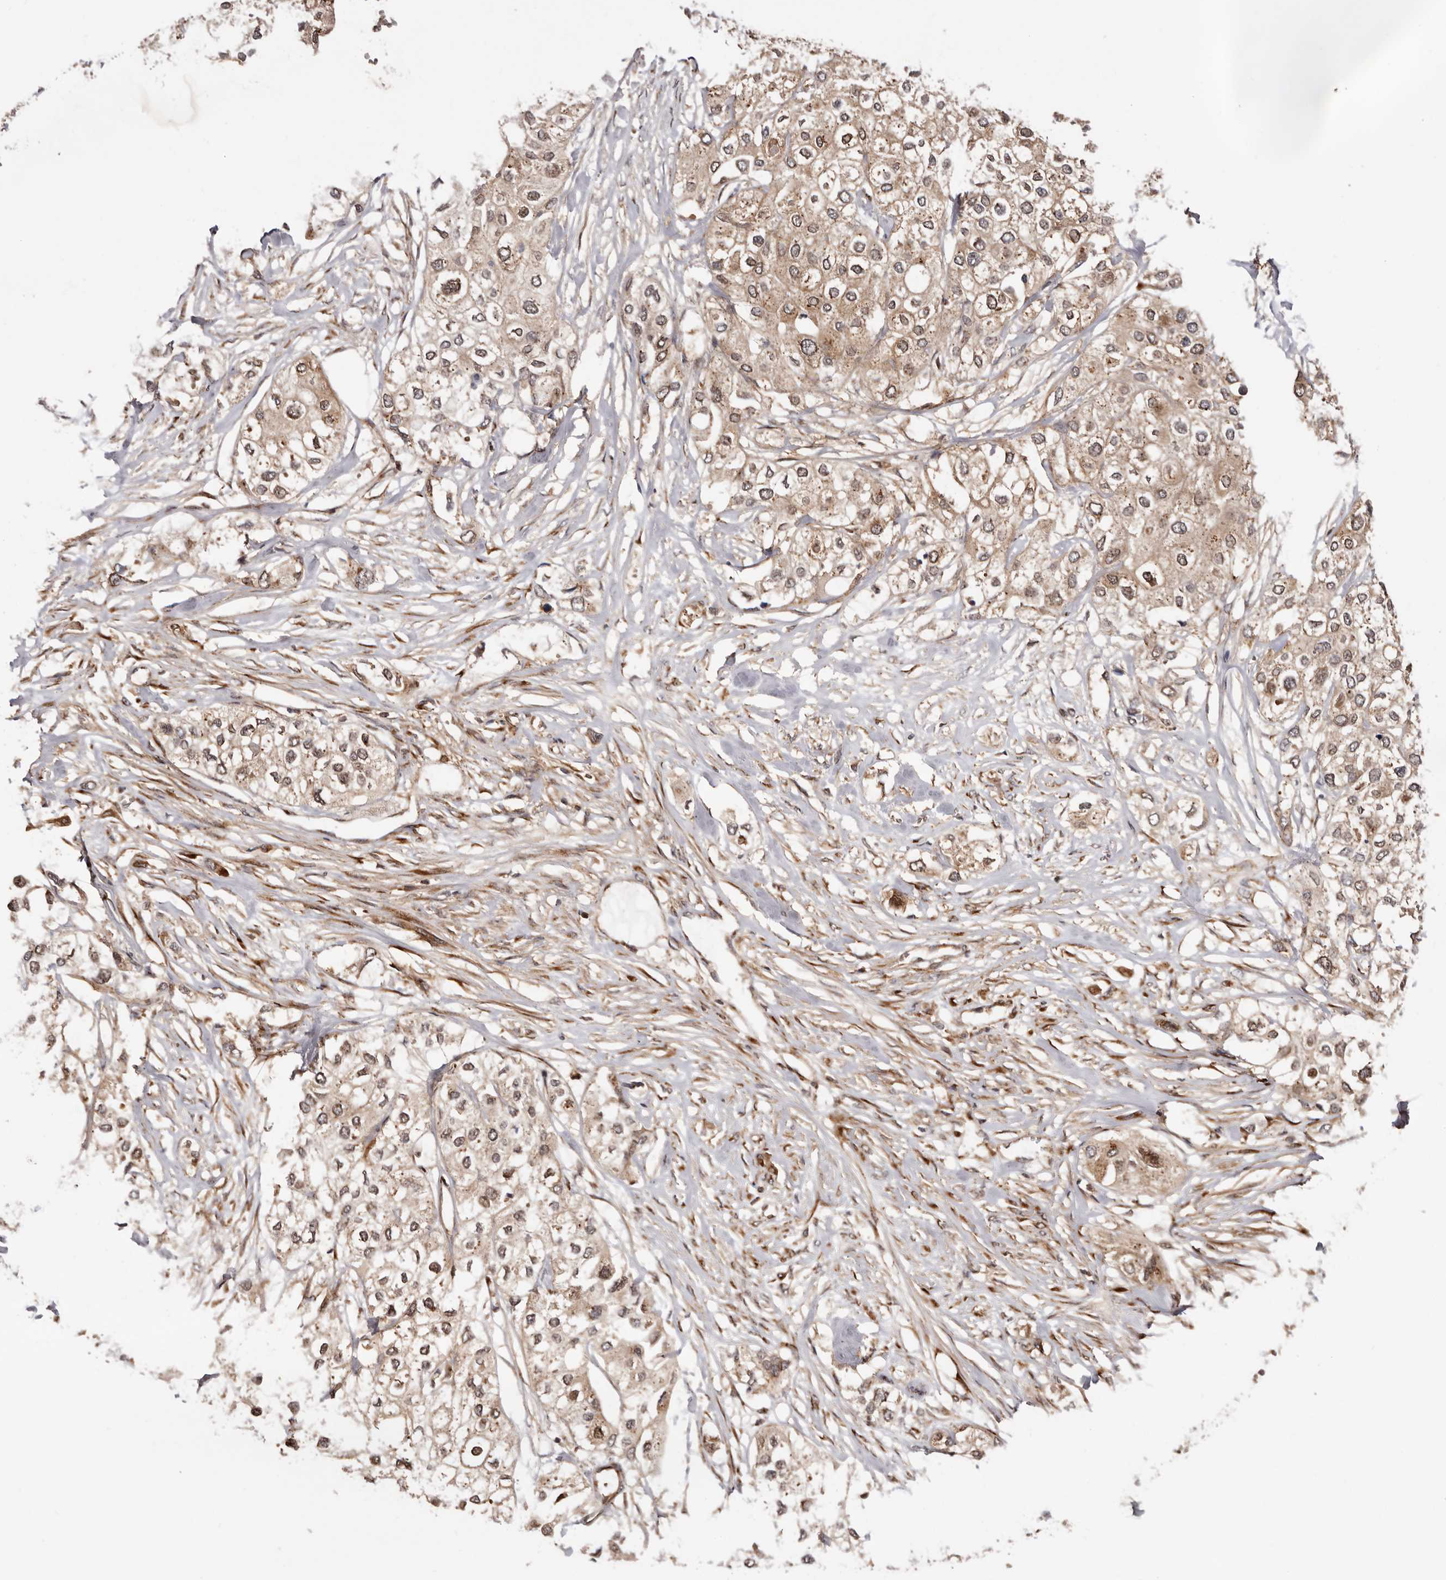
{"staining": {"intensity": "moderate", "quantity": ">75%", "location": "cytoplasmic/membranous,nuclear"}, "tissue": "urothelial cancer", "cell_type": "Tumor cells", "image_type": "cancer", "snomed": [{"axis": "morphology", "description": "Urothelial carcinoma, High grade"}, {"axis": "topography", "description": "Urinary bladder"}], "caption": "This image shows immunohistochemistry staining of urothelial cancer, with medium moderate cytoplasmic/membranous and nuclear positivity in approximately >75% of tumor cells.", "gene": "GPR27", "patient": {"sex": "male", "age": 64}}